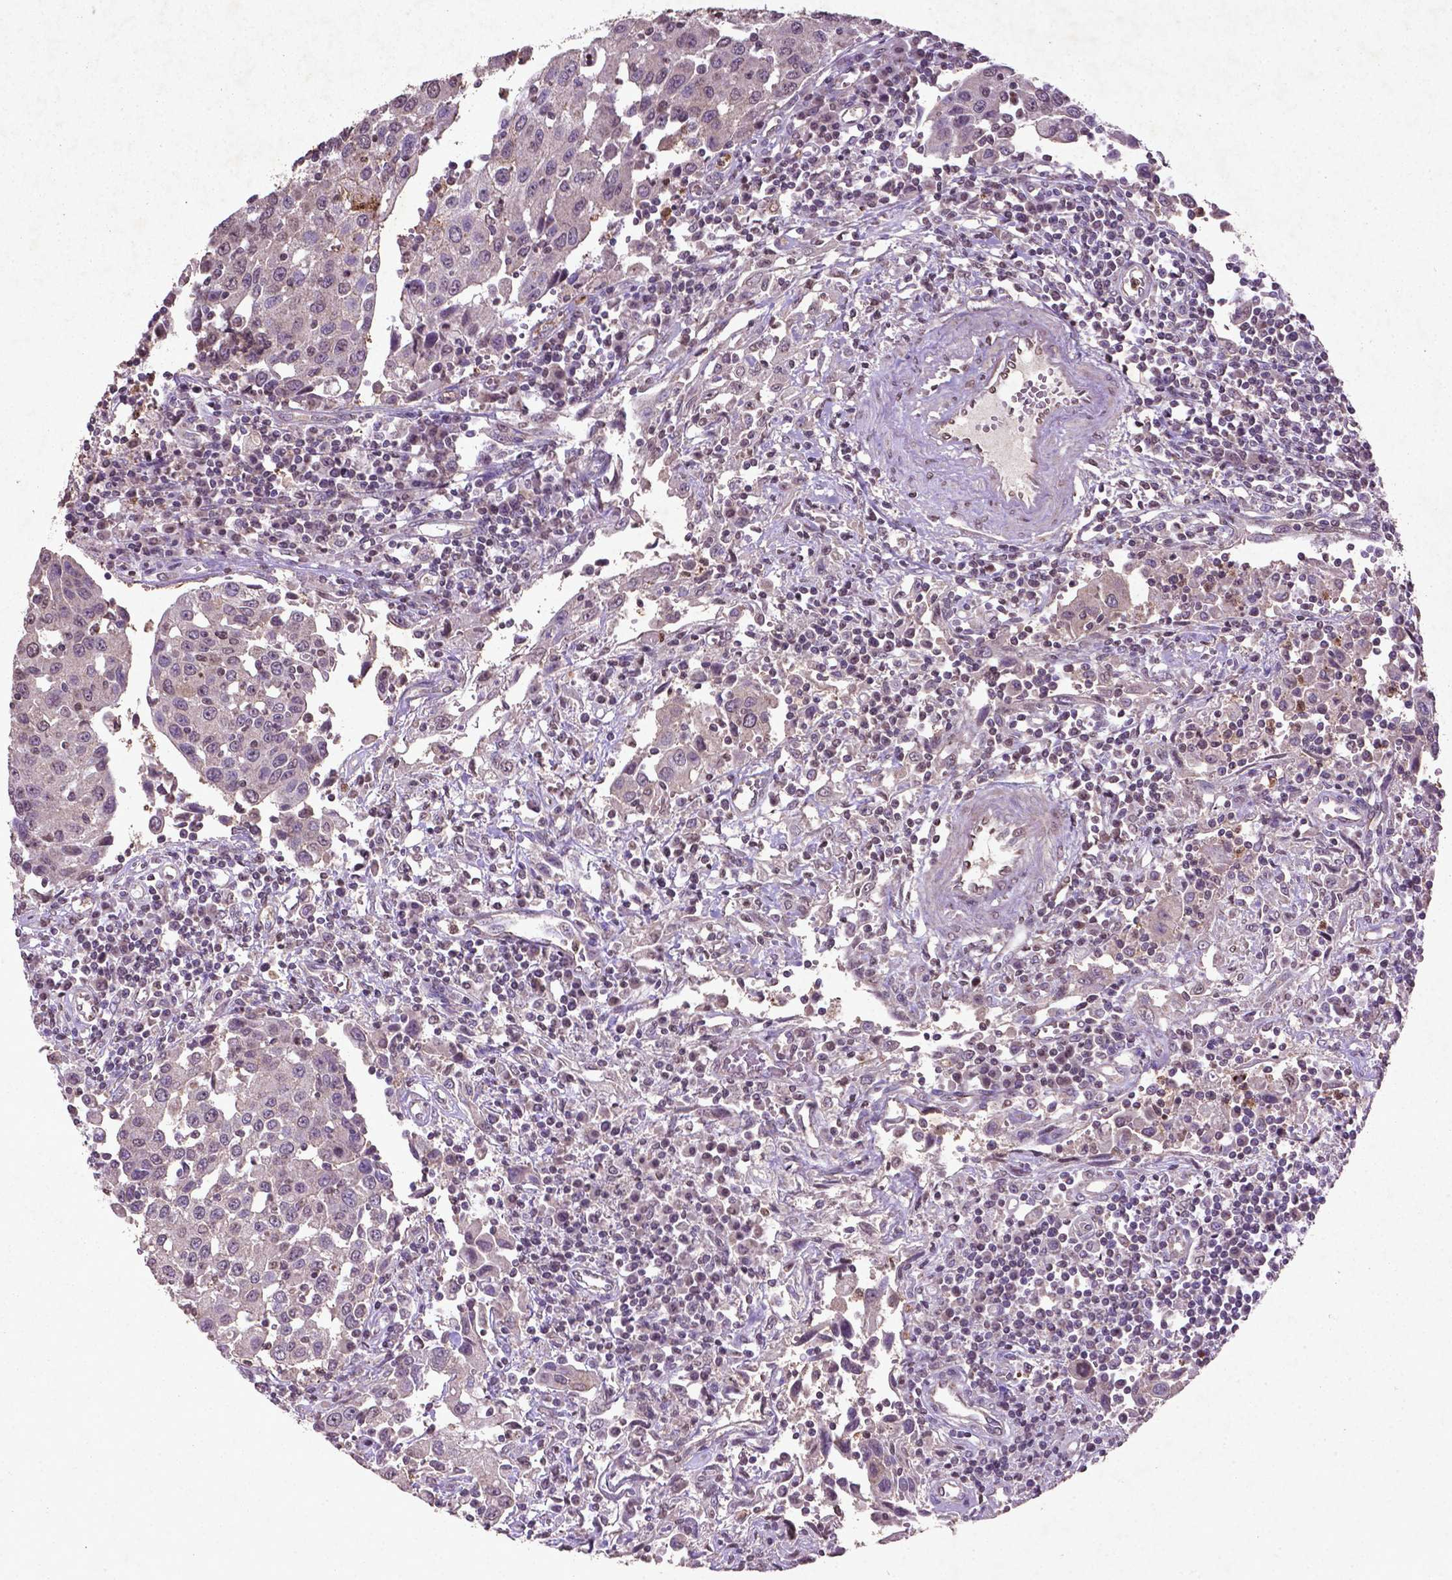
{"staining": {"intensity": "weak", "quantity": "25%-75%", "location": "cytoplasmic/membranous"}, "tissue": "urothelial cancer", "cell_type": "Tumor cells", "image_type": "cancer", "snomed": [{"axis": "morphology", "description": "Urothelial carcinoma, High grade"}, {"axis": "topography", "description": "Urinary bladder"}], "caption": "Urothelial carcinoma (high-grade) tissue exhibits weak cytoplasmic/membranous expression in about 25%-75% of tumor cells, visualized by immunohistochemistry.", "gene": "MTOR", "patient": {"sex": "female", "age": 85}}